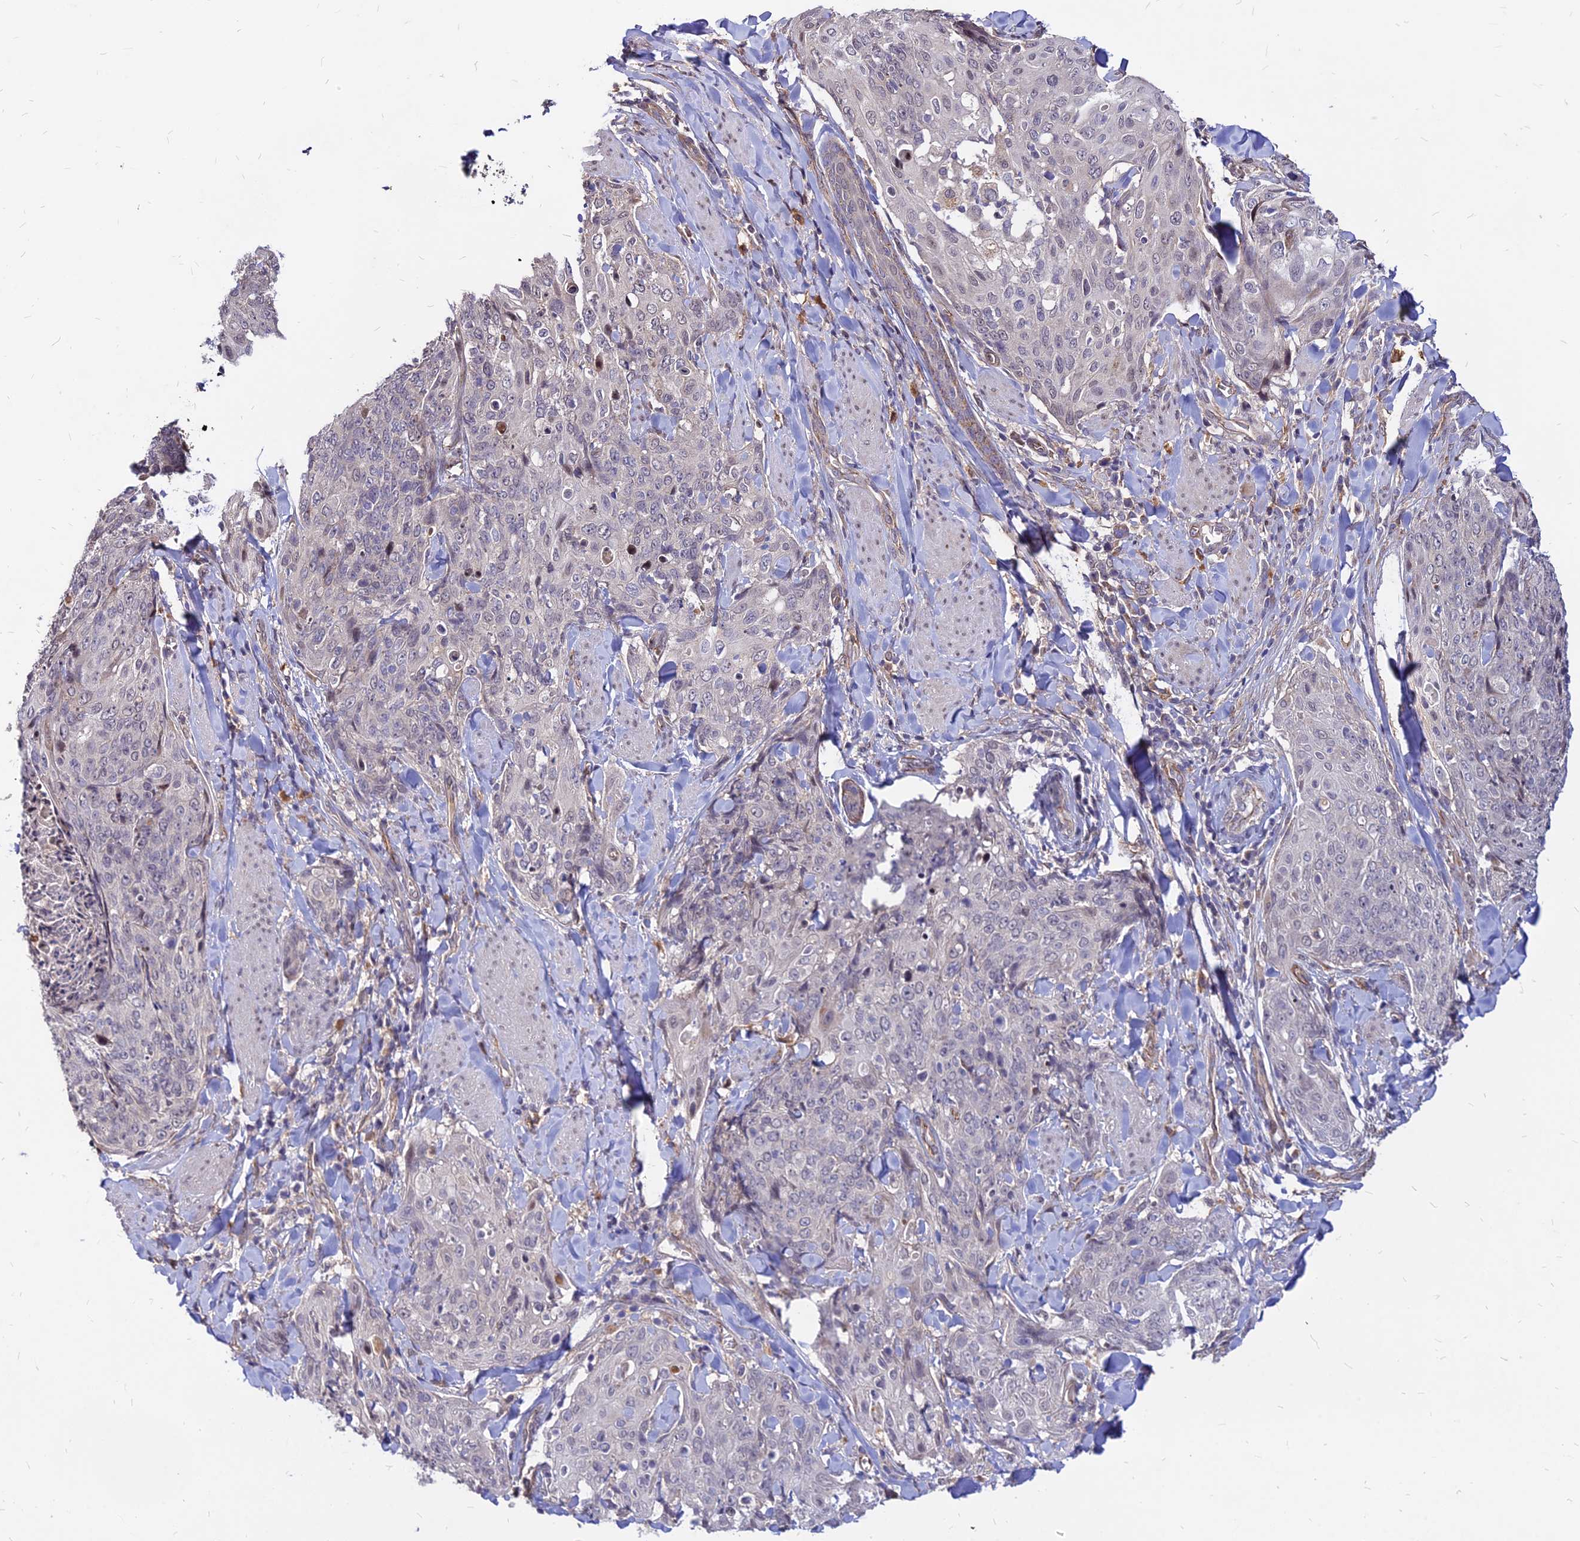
{"staining": {"intensity": "negative", "quantity": "none", "location": "none"}, "tissue": "skin cancer", "cell_type": "Tumor cells", "image_type": "cancer", "snomed": [{"axis": "morphology", "description": "Squamous cell carcinoma, NOS"}, {"axis": "topography", "description": "Skin"}, {"axis": "topography", "description": "Vulva"}], "caption": "A high-resolution image shows immunohistochemistry (IHC) staining of skin cancer (squamous cell carcinoma), which reveals no significant expression in tumor cells.", "gene": "C11orf68", "patient": {"sex": "female", "age": 85}}